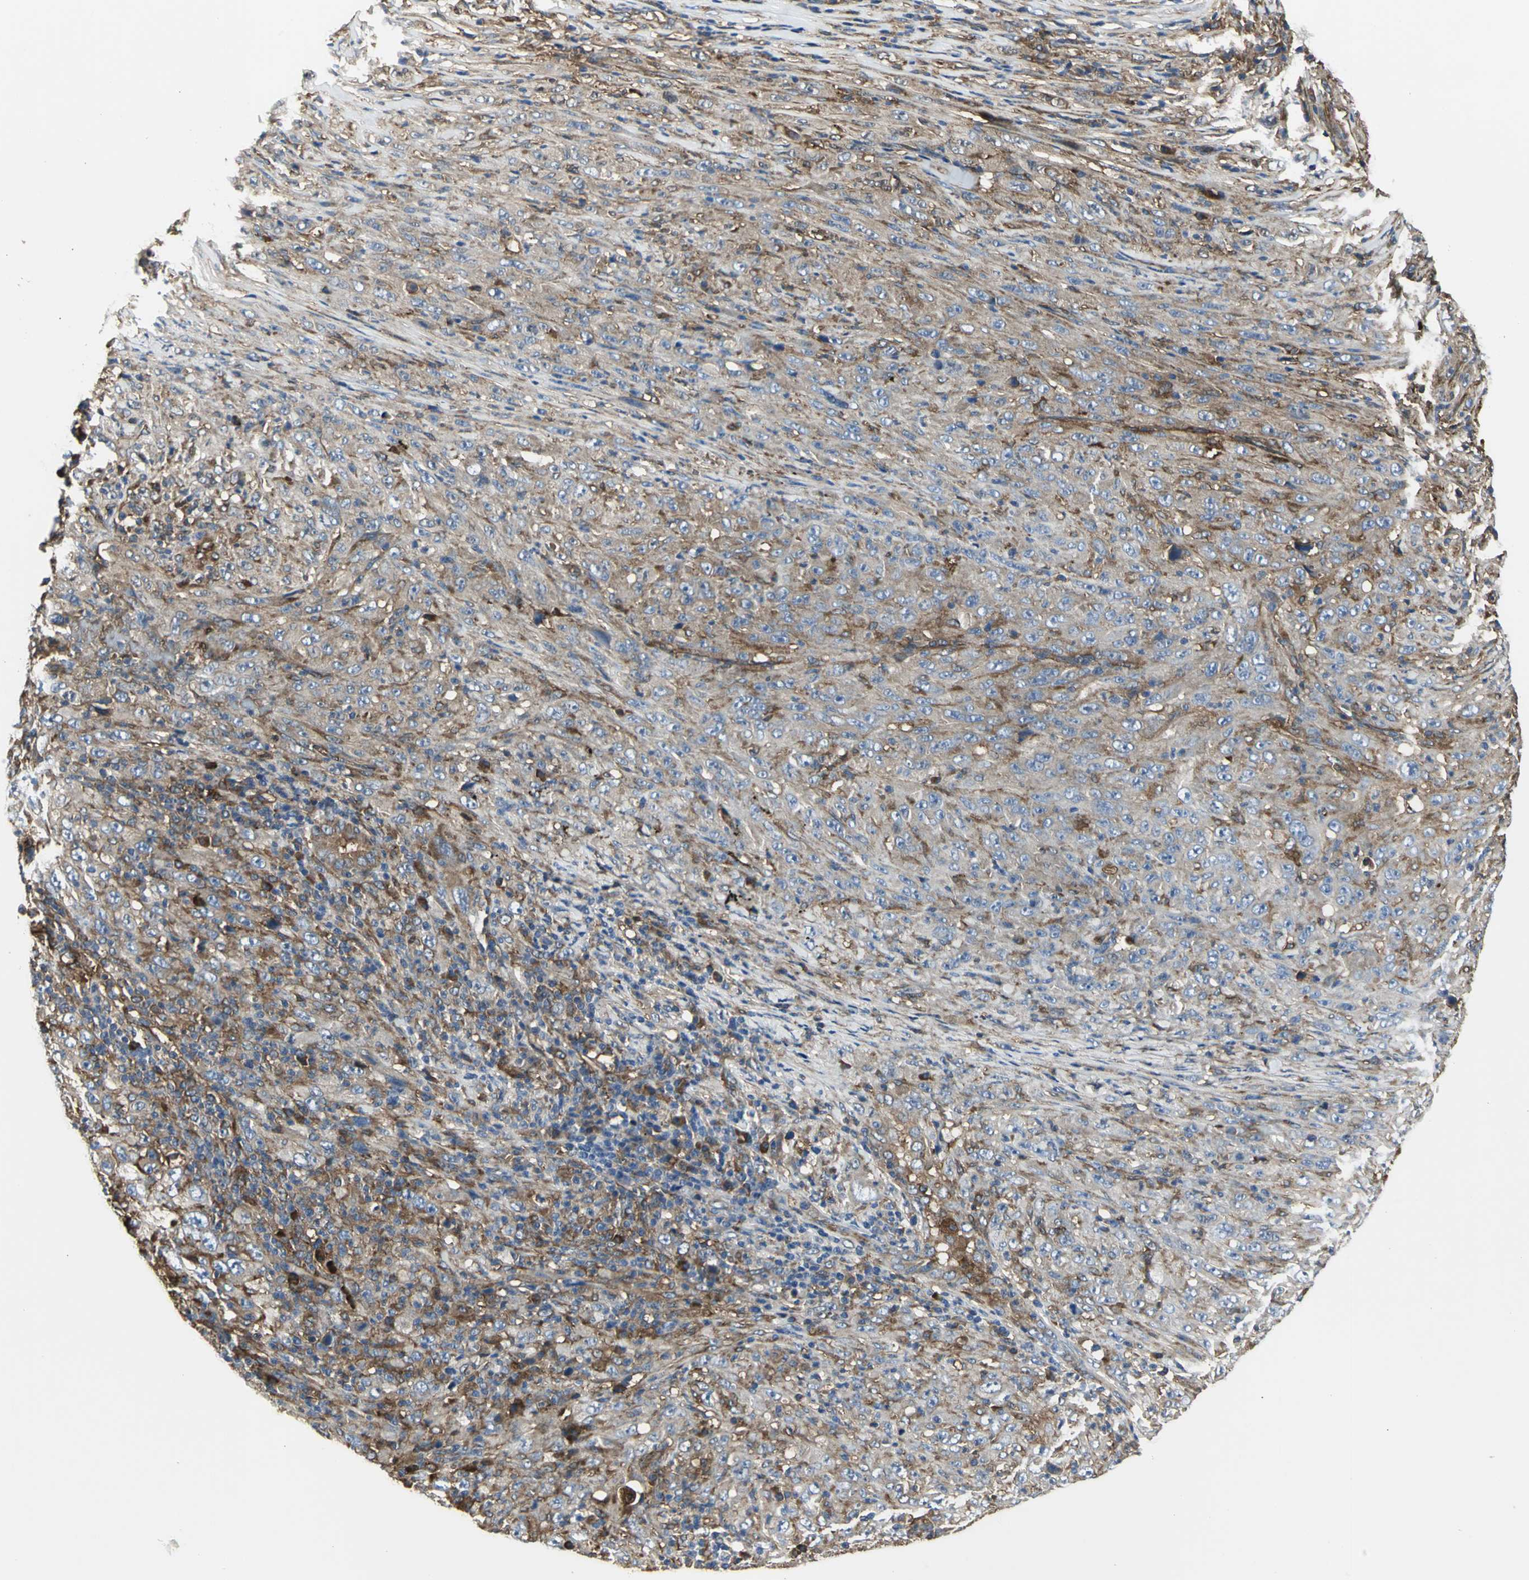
{"staining": {"intensity": "moderate", "quantity": ">75%", "location": "cytoplasmic/membranous"}, "tissue": "melanoma", "cell_type": "Tumor cells", "image_type": "cancer", "snomed": [{"axis": "morphology", "description": "Malignant melanoma, Metastatic site"}, {"axis": "topography", "description": "Skin"}], "caption": "The image exhibits staining of melanoma, revealing moderate cytoplasmic/membranous protein staining (brown color) within tumor cells.", "gene": "CHRNB1", "patient": {"sex": "female", "age": 56}}